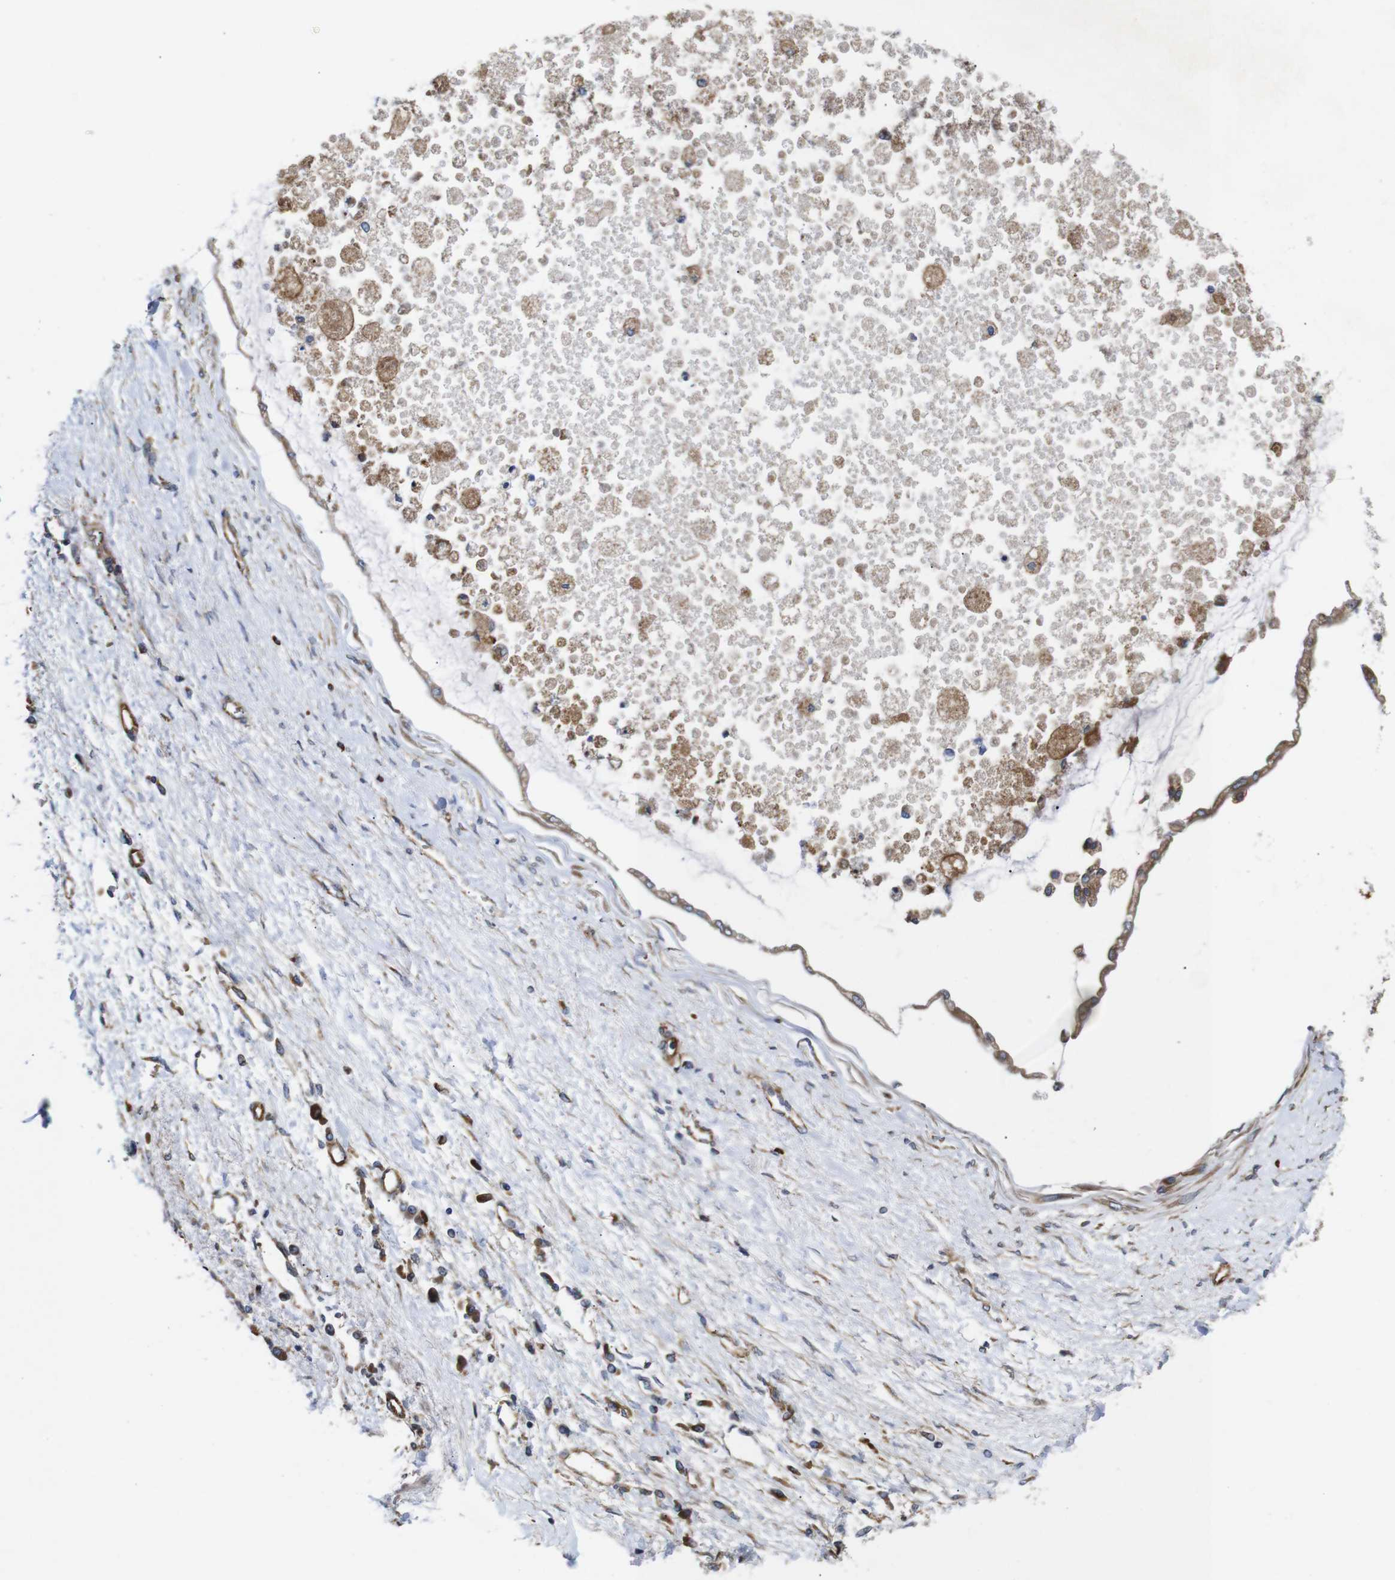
{"staining": {"intensity": "moderate", "quantity": ">75%", "location": "cytoplasmic/membranous"}, "tissue": "liver cancer", "cell_type": "Tumor cells", "image_type": "cancer", "snomed": [{"axis": "morphology", "description": "Cholangiocarcinoma"}, {"axis": "topography", "description": "Liver"}], "caption": "Tumor cells display moderate cytoplasmic/membranous positivity in about >75% of cells in liver cancer (cholangiocarcinoma). The staining was performed using DAB, with brown indicating positive protein expression. Nuclei are stained blue with hematoxylin.", "gene": "POMK", "patient": {"sex": "male", "age": 50}}